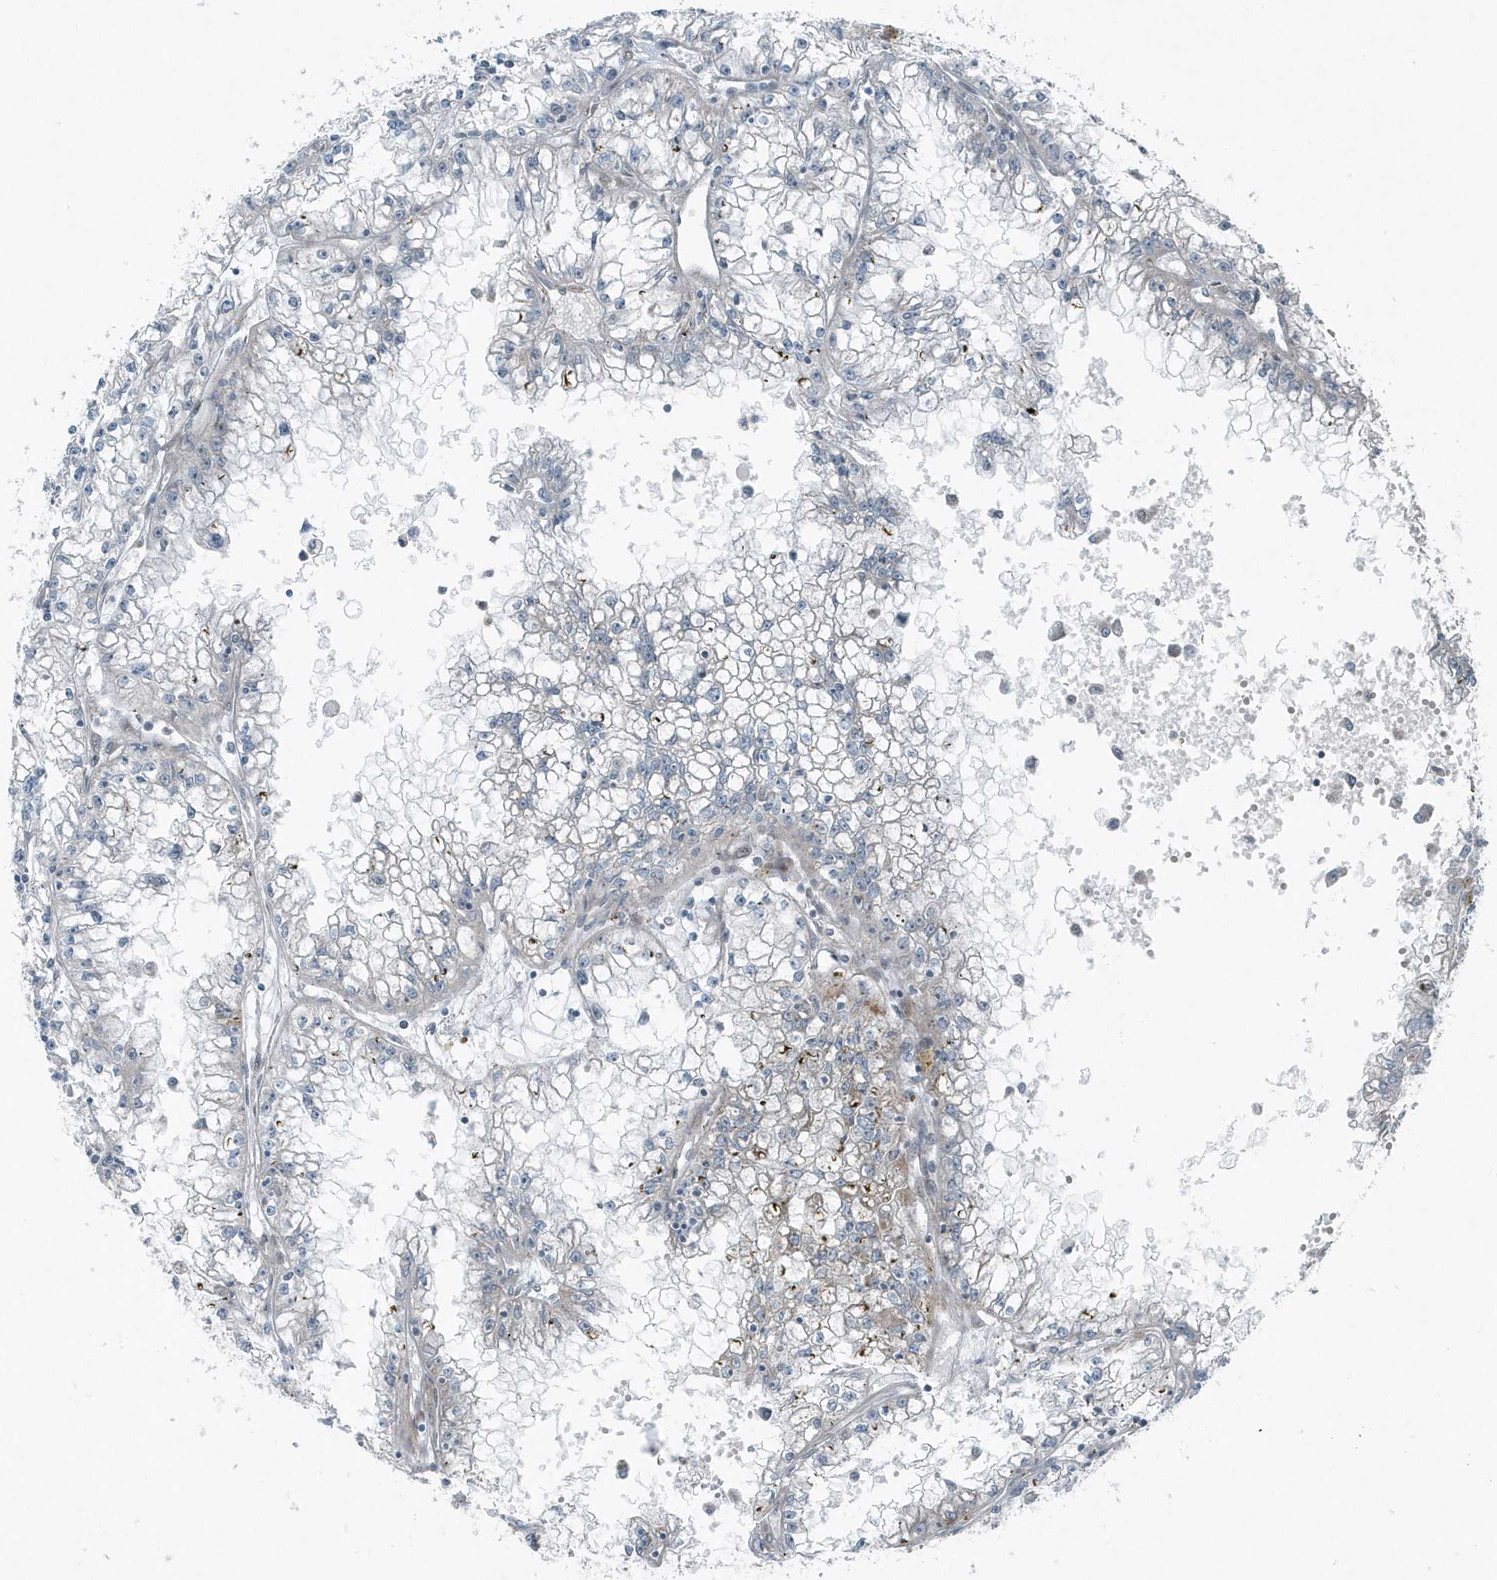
{"staining": {"intensity": "moderate", "quantity": "<25%", "location": "cytoplasmic/membranous"}, "tissue": "renal cancer", "cell_type": "Tumor cells", "image_type": "cancer", "snomed": [{"axis": "morphology", "description": "Adenocarcinoma, NOS"}, {"axis": "topography", "description": "Kidney"}], "caption": "Tumor cells demonstrate low levels of moderate cytoplasmic/membranous staining in about <25% of cells in human renal adenocarcinoma. (DAB IHC, brown staining for protein, blue staining for nuclei).", "gene": "GCC2", "patient": {"sex": "male", "age": 56}}